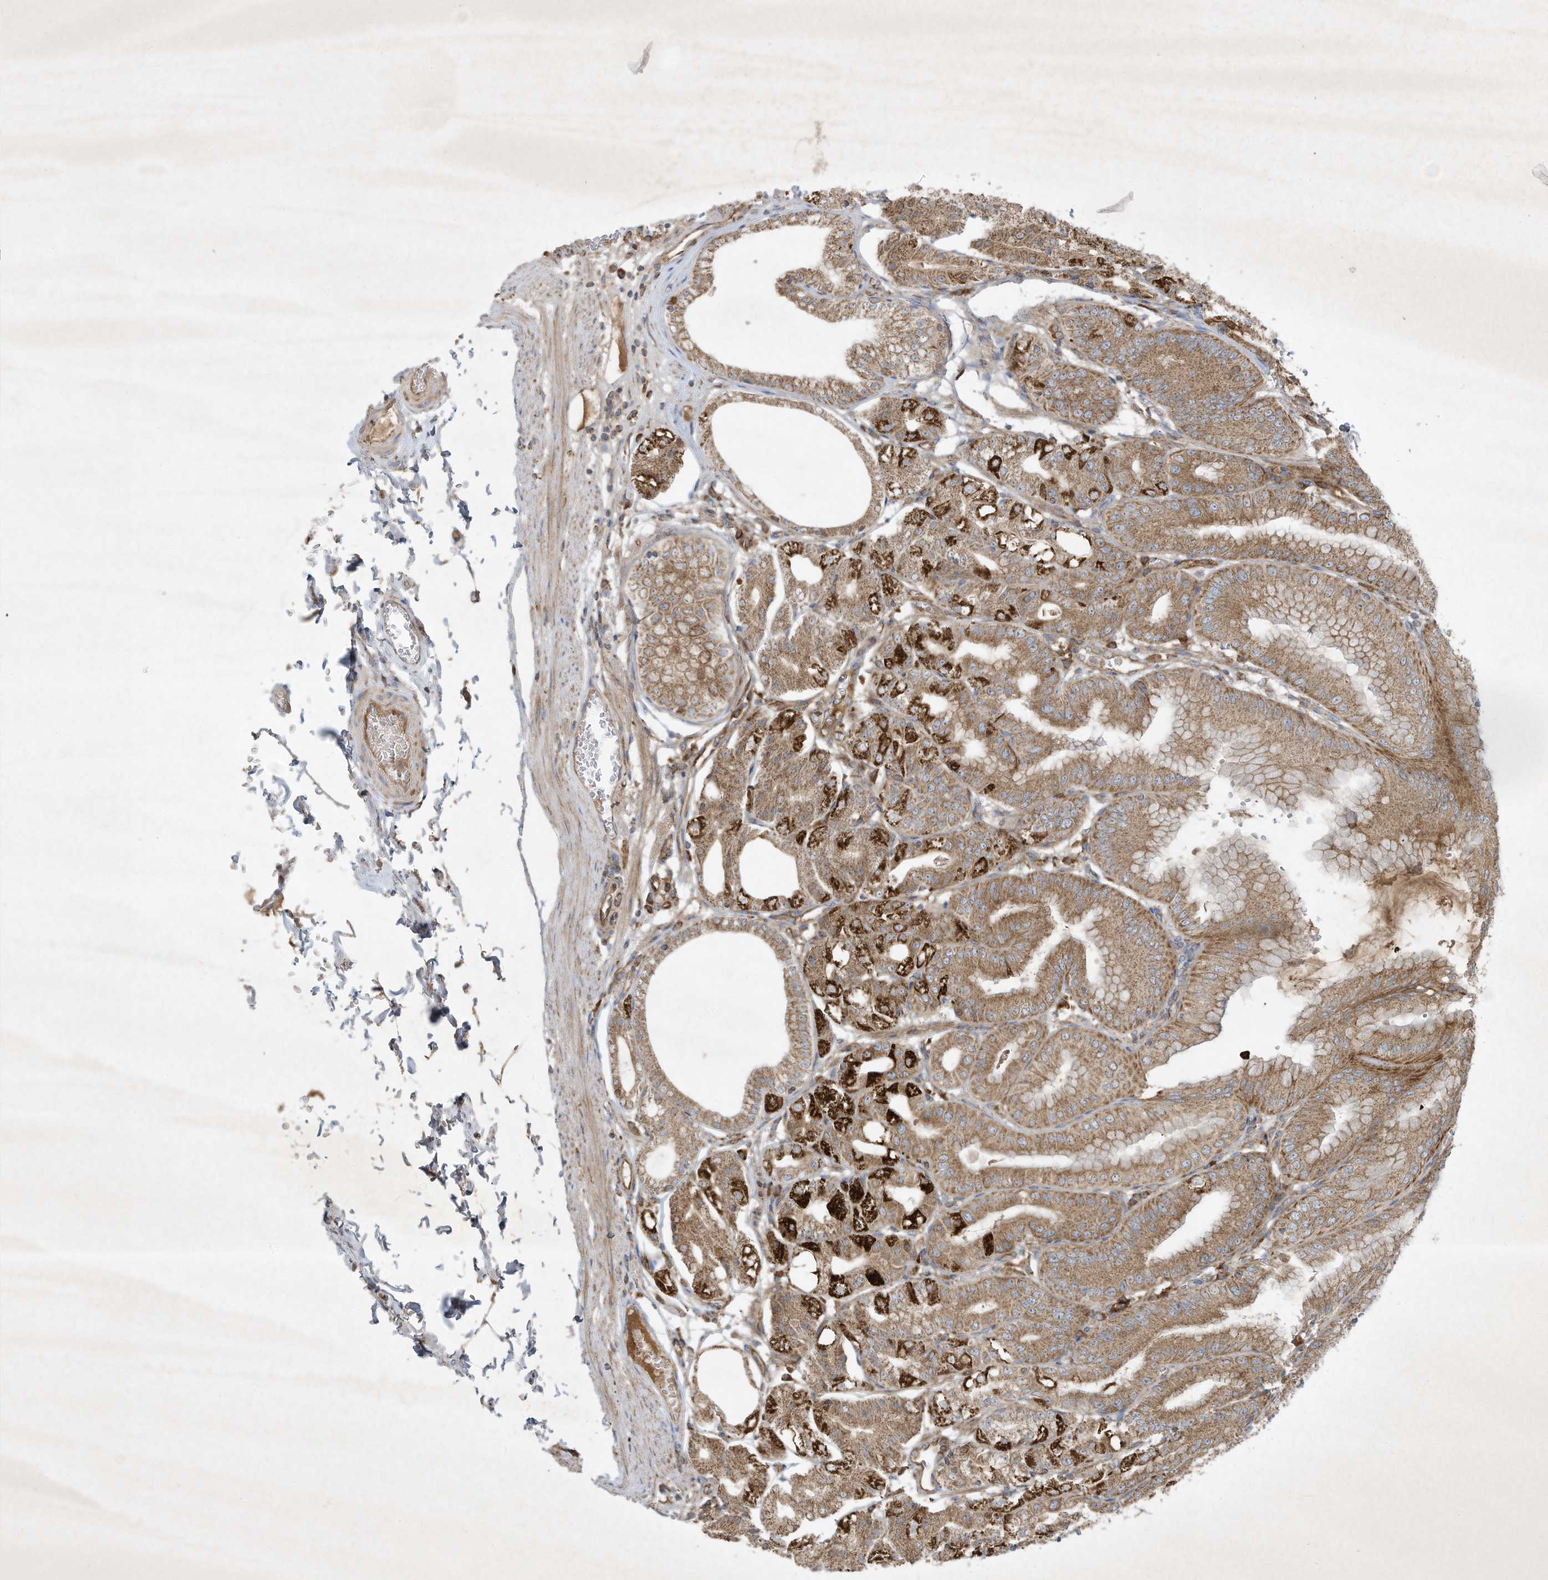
{"staining": {"intensity": "moderate", "quantity": ">75%", "location": "cytoplasmic/membranous"}, "tissue": "stomach", "cell_type": "Glandular cells", "image_type": "normal", "snomed": [{"axis": "morphology", "description": "Normal tissue, NOS"}, {"axis": "topography", "description": "Stomach, lower"}], "caption": "Glandular cells show medium levels of moderate cytoplasmic/membranous staining in approximately >75% of cells in benign stomach.", "gene": "SYNJ2", "patient": {"sex": "male", "age": 71}}